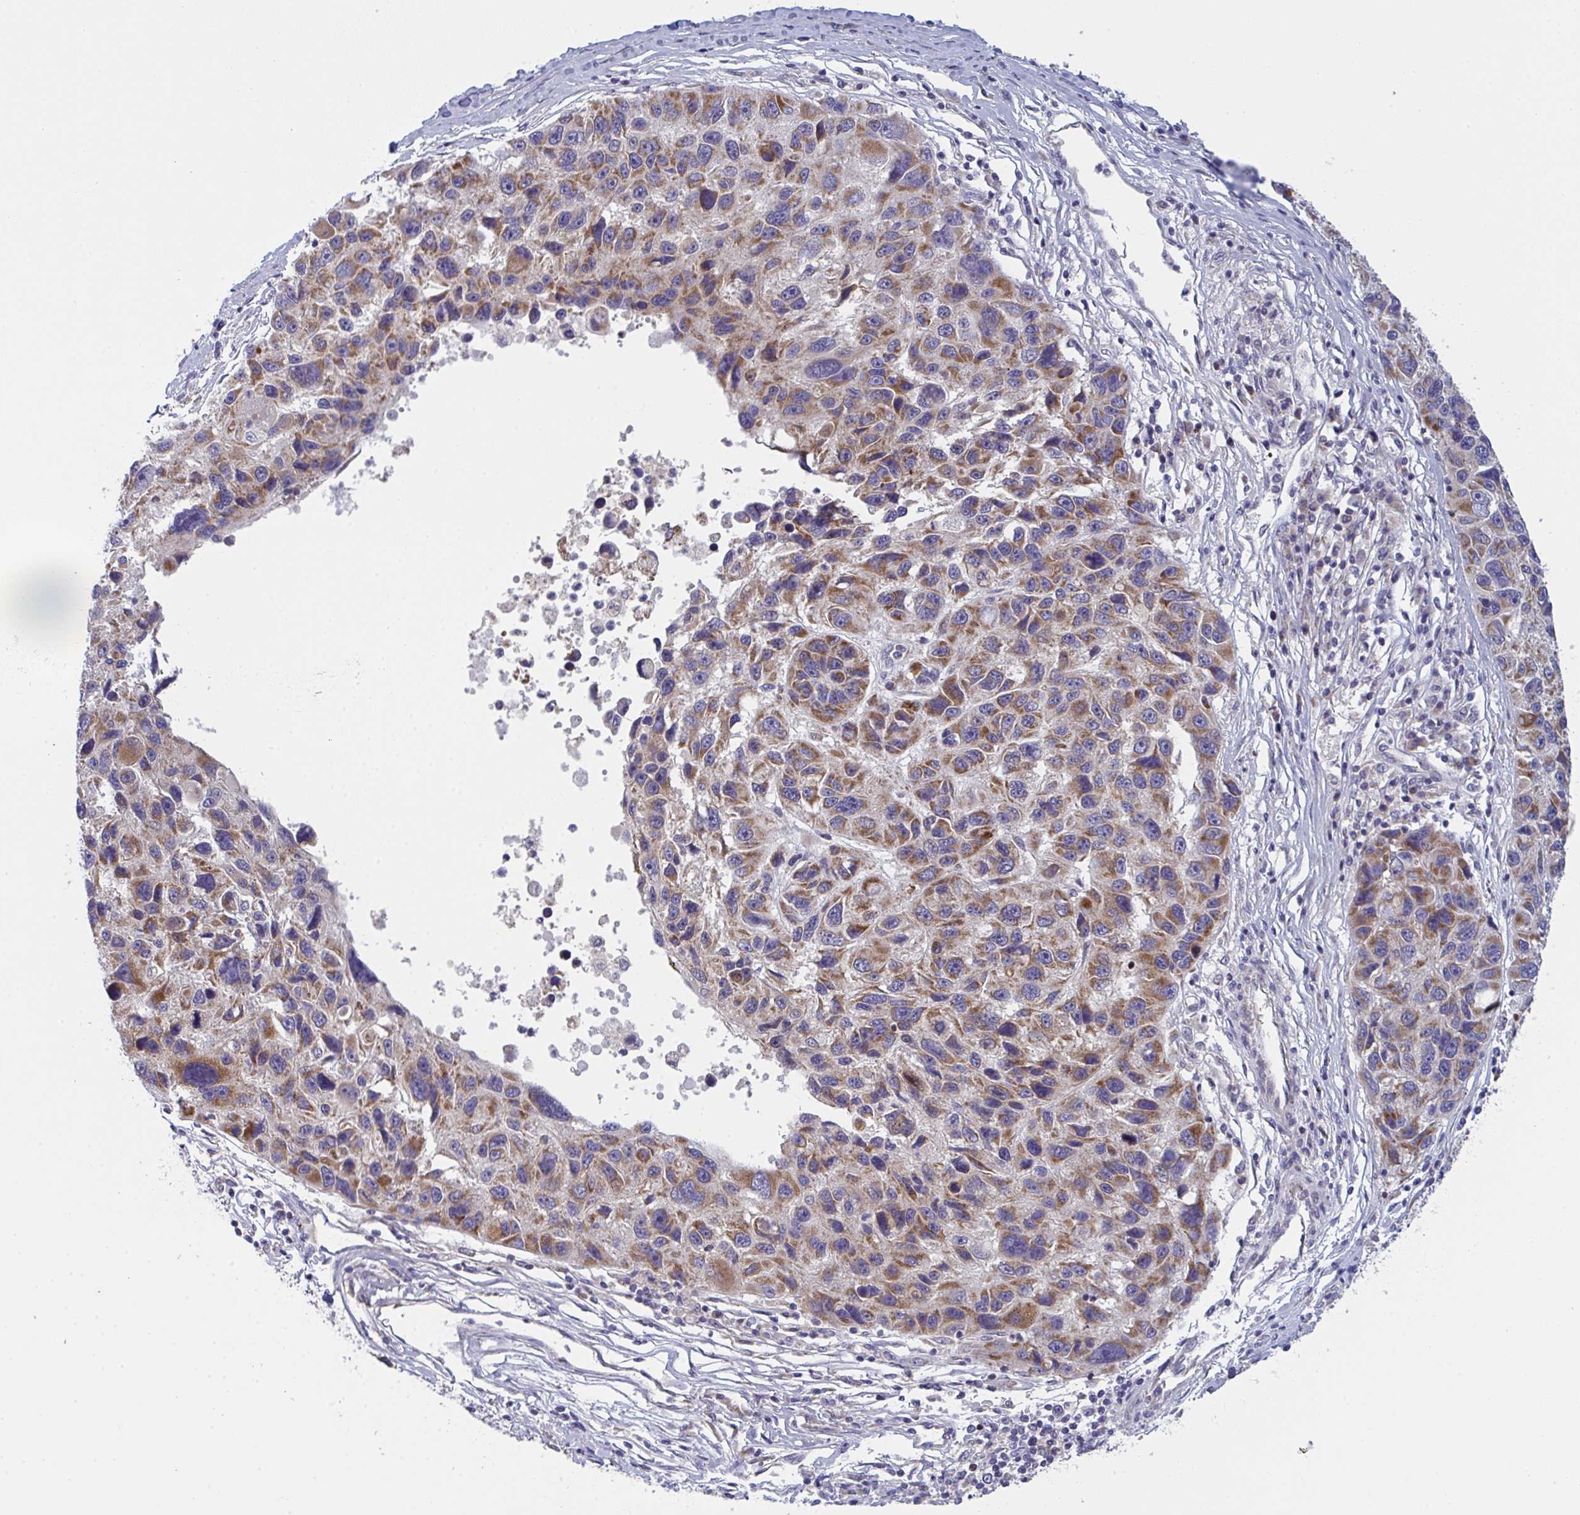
{"staining": {"intensity": "moderate", "quantity": ">75%", "location": "cytoplasmic/membranous"}, "tissue": "melanoma", "cell_type": "Tumor cells", "image_type": "cancer", "snomed": [{"axis": "morphology", "description": "Malignant melanoma, NOS"}, {"axis": "topography", "description": "Skin"}], "caption": "The immunohistochemical stain labels moderate cytoplasmic/membranous staining in tumor cells of malignant melanoma tissue. Using DAB (3,3'-diaminobenzidine) (brown) and hematoxylin (blue) stains, captured at high magnification using brightfield microscopy.", "gene": "MRPS2", "patient": {"sex": "male", "age": 53}}